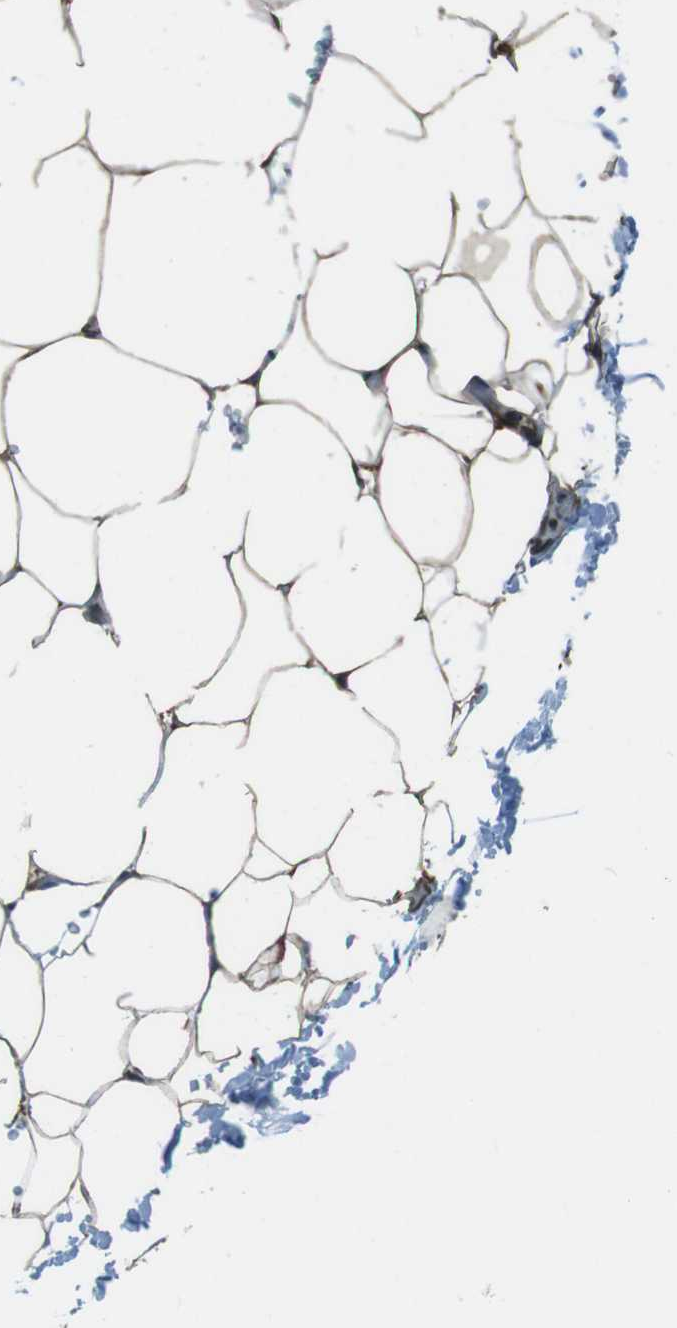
{"staining": {"intensity": "moderate", "quantity": ">75%", "location": "cytoplasmic/membranous"}, "tissue": "adipose tissue", "cell_type": "Adipocytes", "image_type": "normal", "snomed": [{"axis": "morphology", "description": "Normal tissue, NOS"}, {"axis": "topography", "description": "Breast"}, {"axis": "topography", "description": "Adipose tissue"}], "caption": "DAB (3,3'-diaminobenzidine) immunohistochemical staining of unremarkable adipose tissue demonstrates moderate cytoplasmic/membranous protein positivity in approximately >75% of adipocytes.", "gene": "PA2G4", "patient": {"sex": "female", "age": 25}}